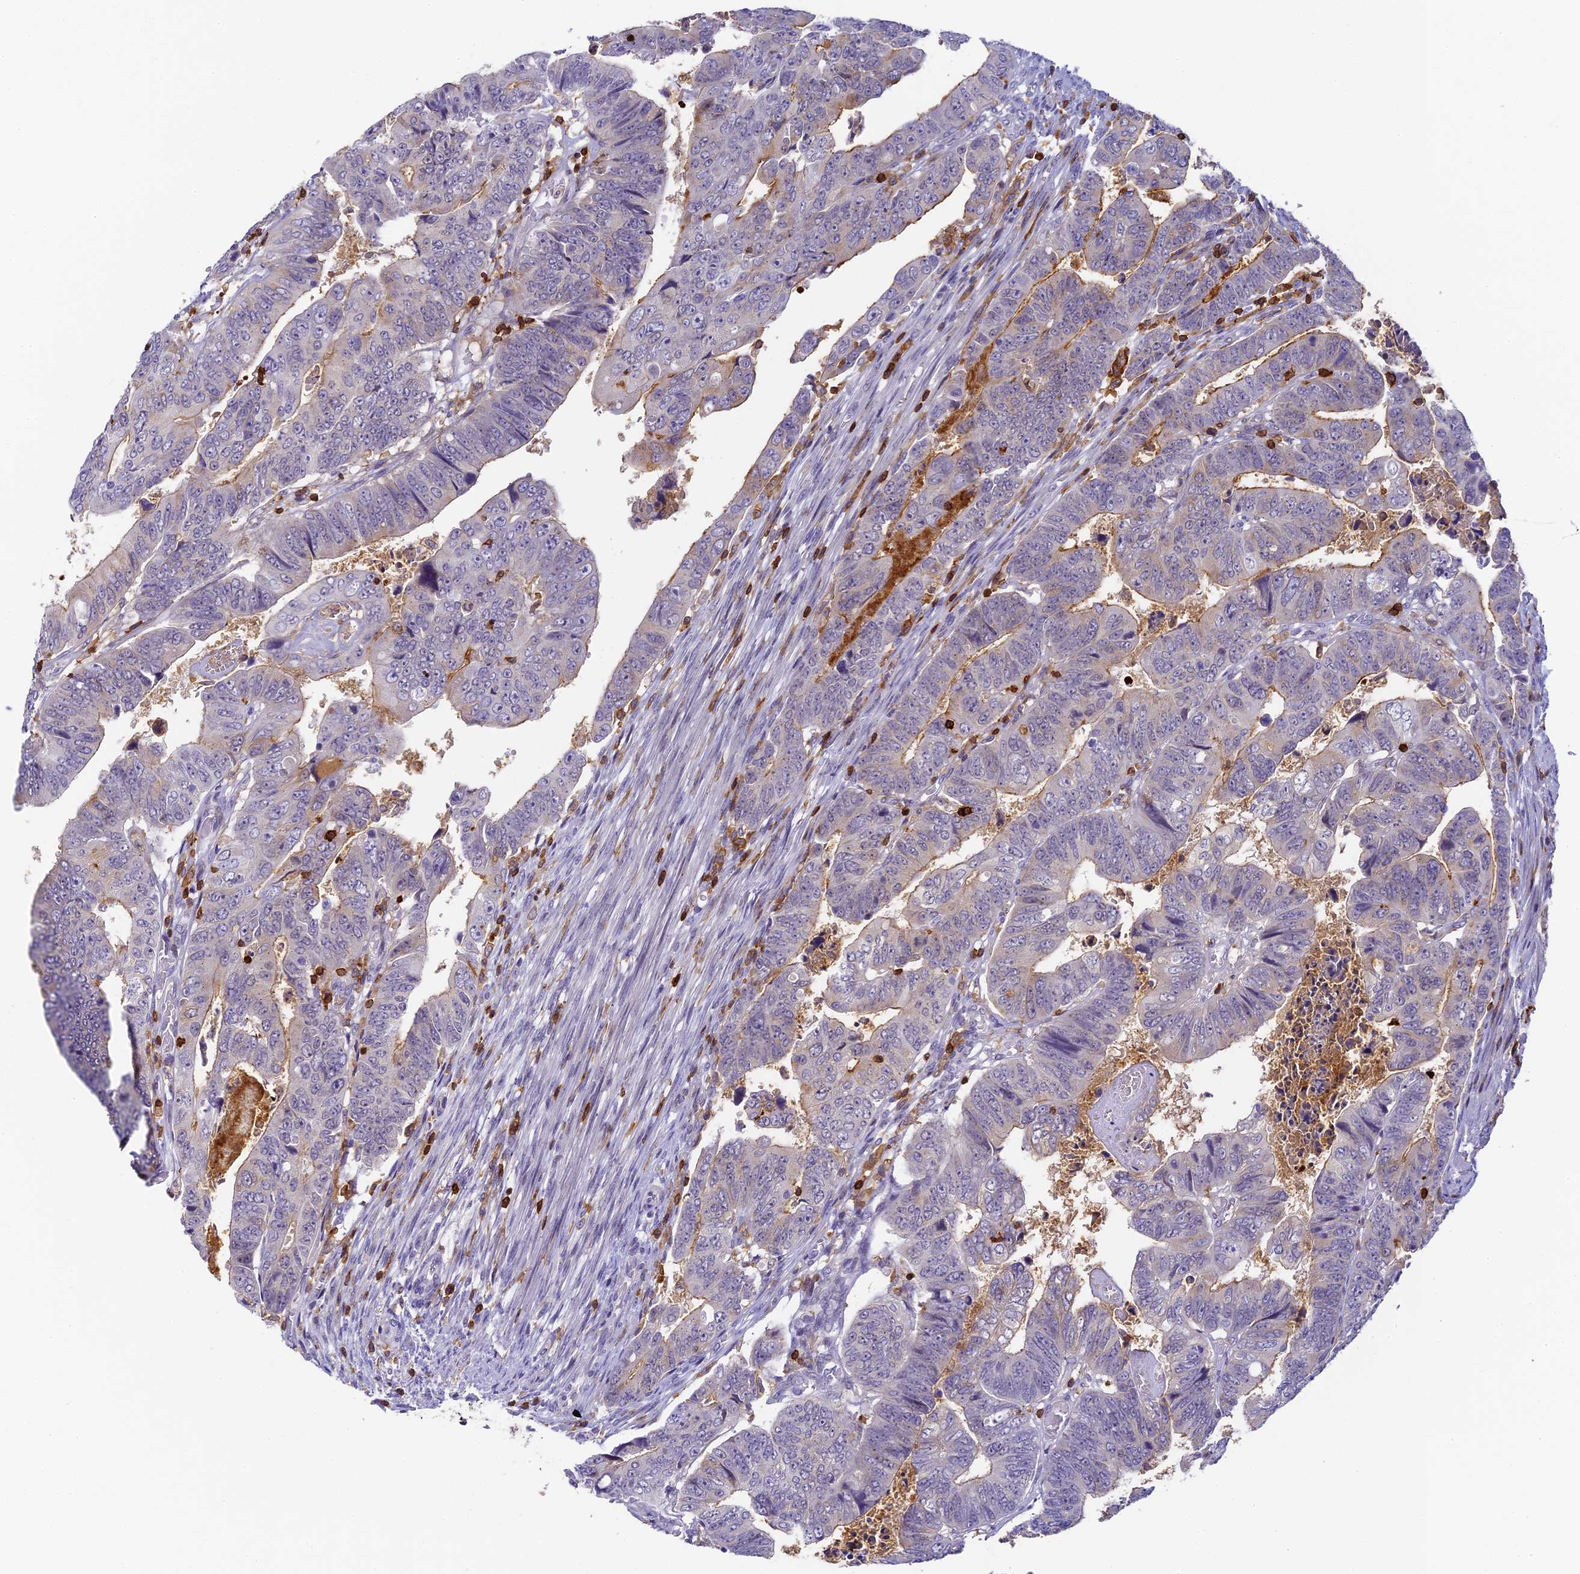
{"staining": {"intensity": "weak", "quantity": "<25%", "location": "cytoplasmic/membranous"}, "tissue": "colorectal cancer", "cell_type": "Tumor cells", "image_type": "cancer", "snomed": [{"axis": "morphology", "description": "Normal tissue, NOS"}, {"axis": "morphology", "description": "Adenocarcinoma, NOS"}, {"axis": "topography", "description": "Rectum"}], "caption": "IHC of human adenocarcinoma (colorectal) shows no staining in tumor cells.", "gene": "FYB1", "patient": {"sex": "female", "age": 65}}